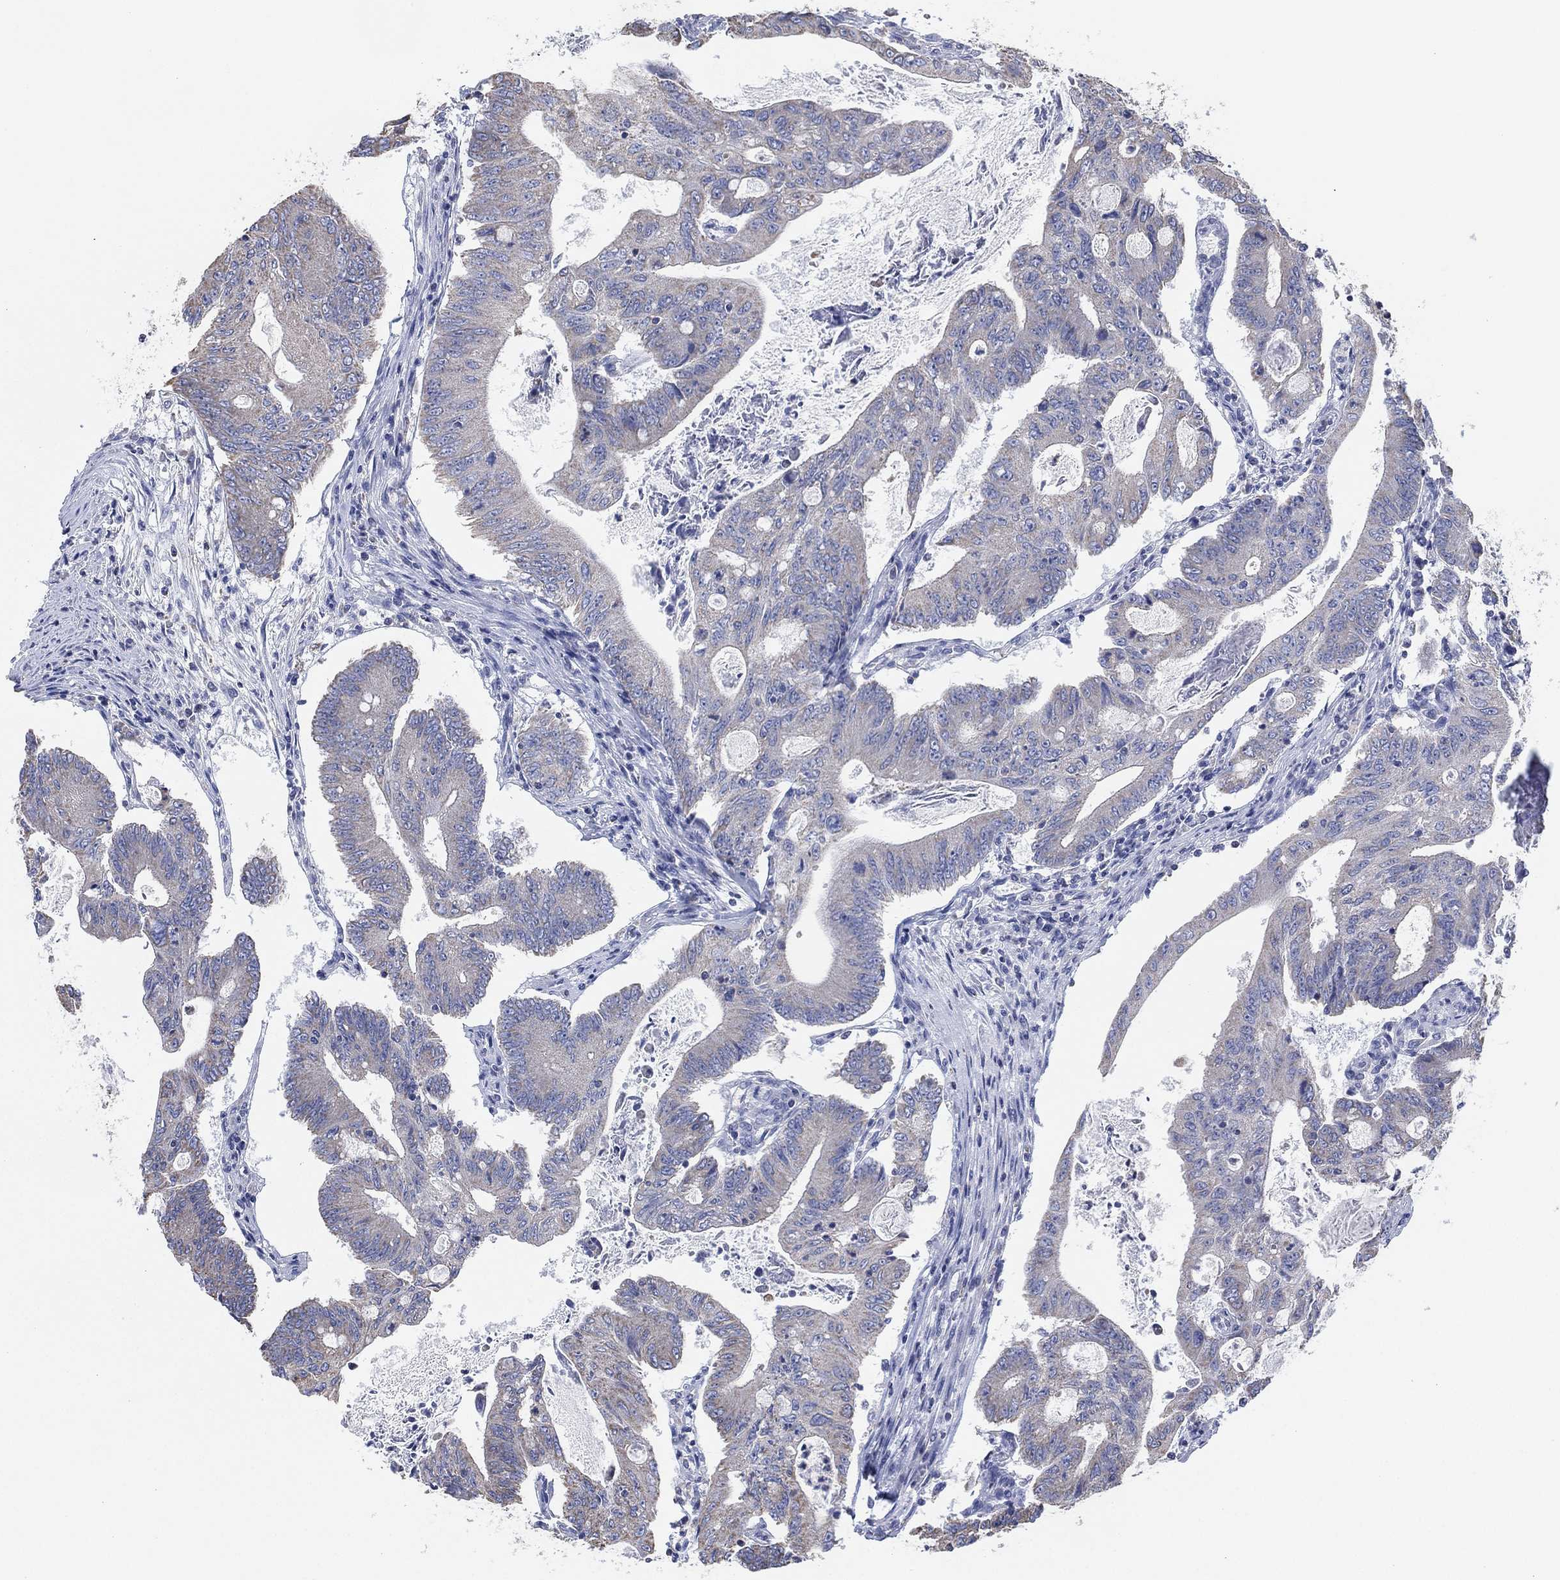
{"staining": {"intensity": "negative", "quantity": "none", "location": "none"}, "tissue": "colorectal cancer", "cell_type": "Tumor cells", "image_type": "cancer", "snomed": [{"axis": "morphology", "description": "Adenocarcinoma, NOS"}, {"axis": "topography", "description": "Colon"}], "caption": "Micrograph shows no protein positivity in tumor cells of colorectal adenocarcinoma tissue.", "gene": "CFTR", "patient": {"sex": "female", "age": 70}}